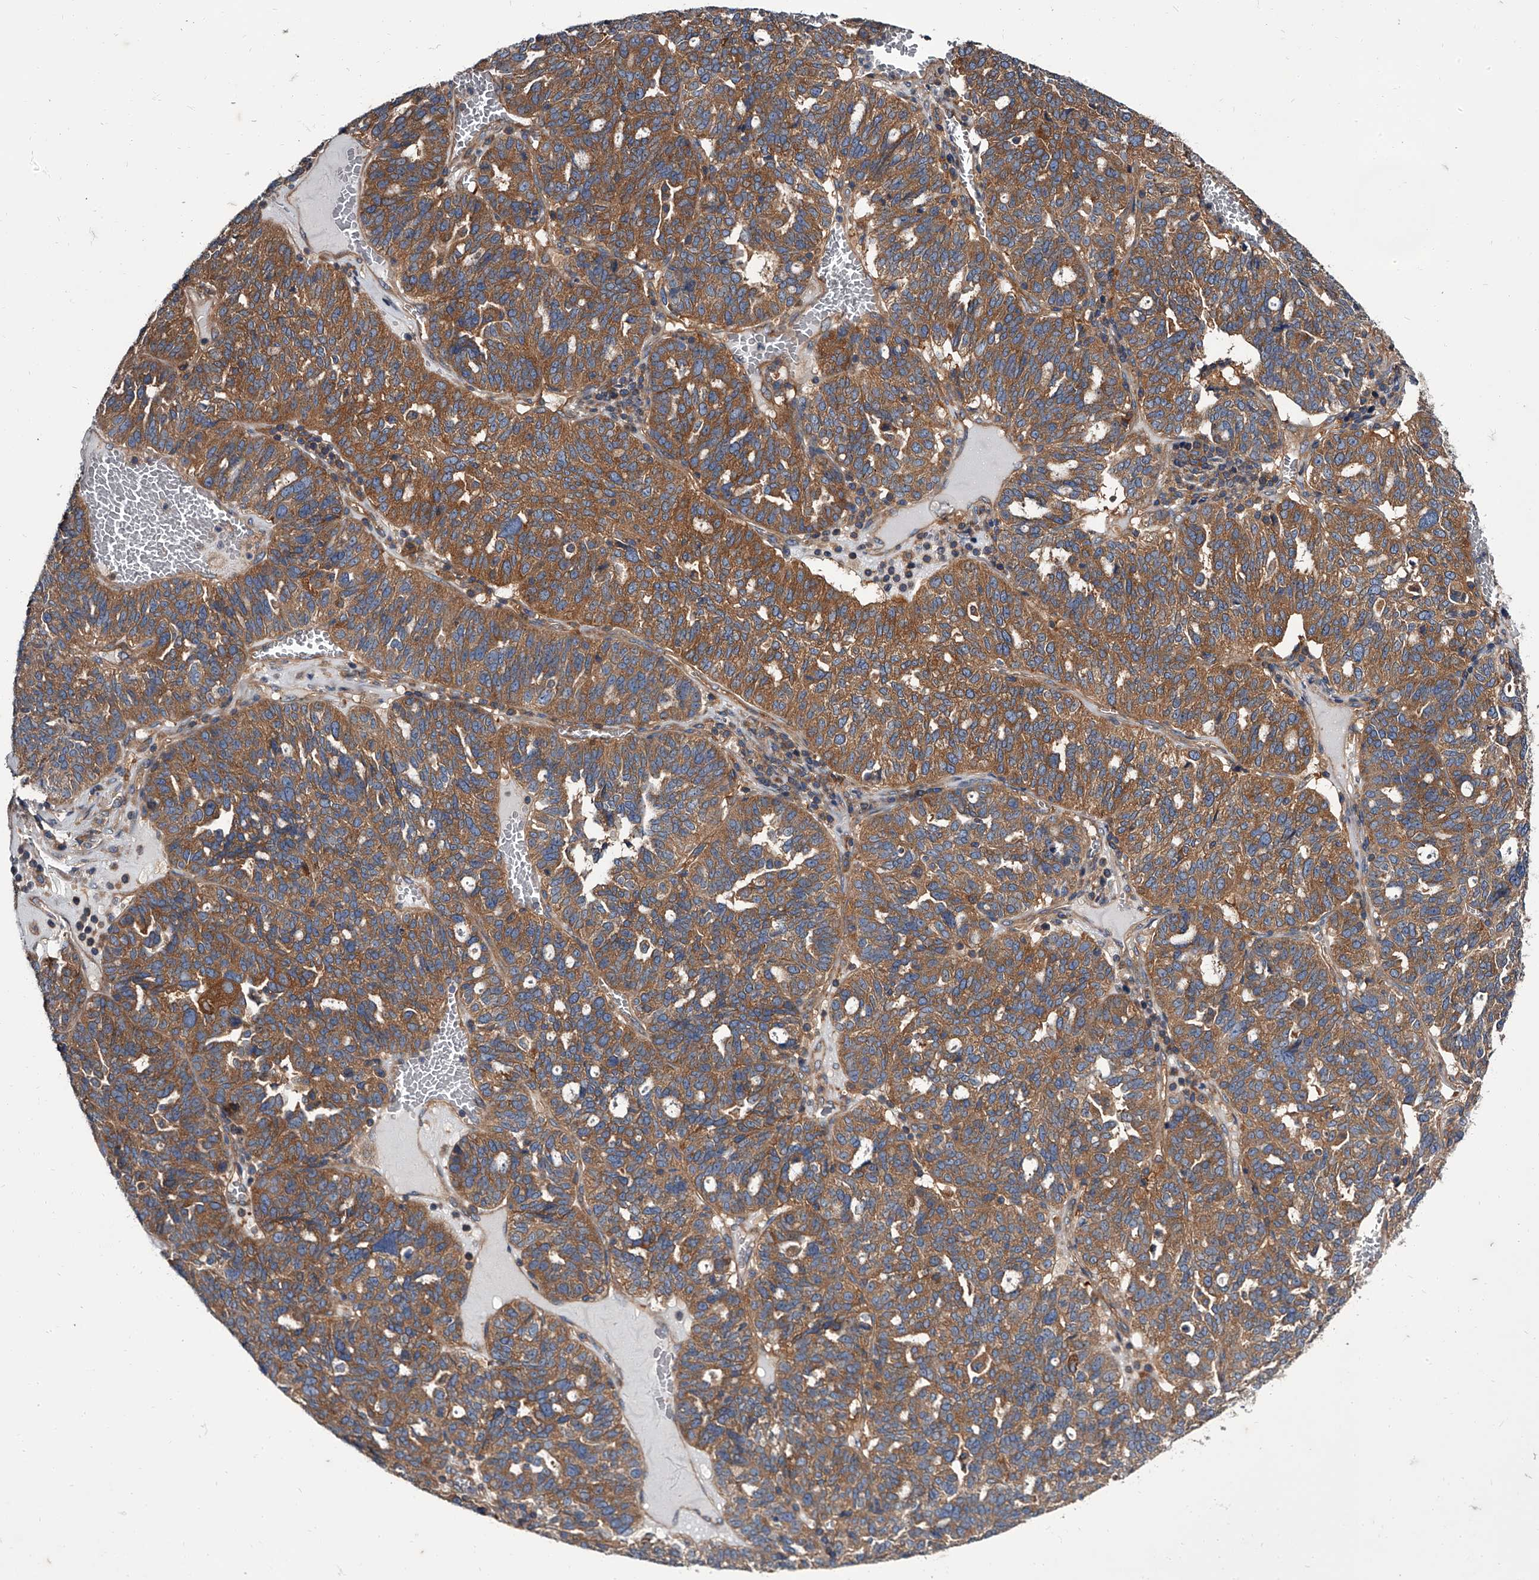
{"staining": {"intensity": "moderate", "quantity": ">75%", "location": "cytoplasmic/membranous"}, "tissue": "ovarian cancer", "cell_type": "Tumor cells", "image_type": "cancer", "snomed": [{"axis": "morphology", "description": "Cystadenocarcinoma, serous, NOS"}, {"axis": "topography", "description": "Ovary"}], "caption": "Immunohistochemical staining of ovarian serous cystadenocarcinoma shows moderate cytoplasmic/membranous protein staining in about >75% of tumor cells. The staining was performed using DAB, with brown indicating positive protein expression. Nuclei are stained blue with hematoxylin.", "gene": "GAPVD1", "patient": {"sex": "female", "age": 59}}